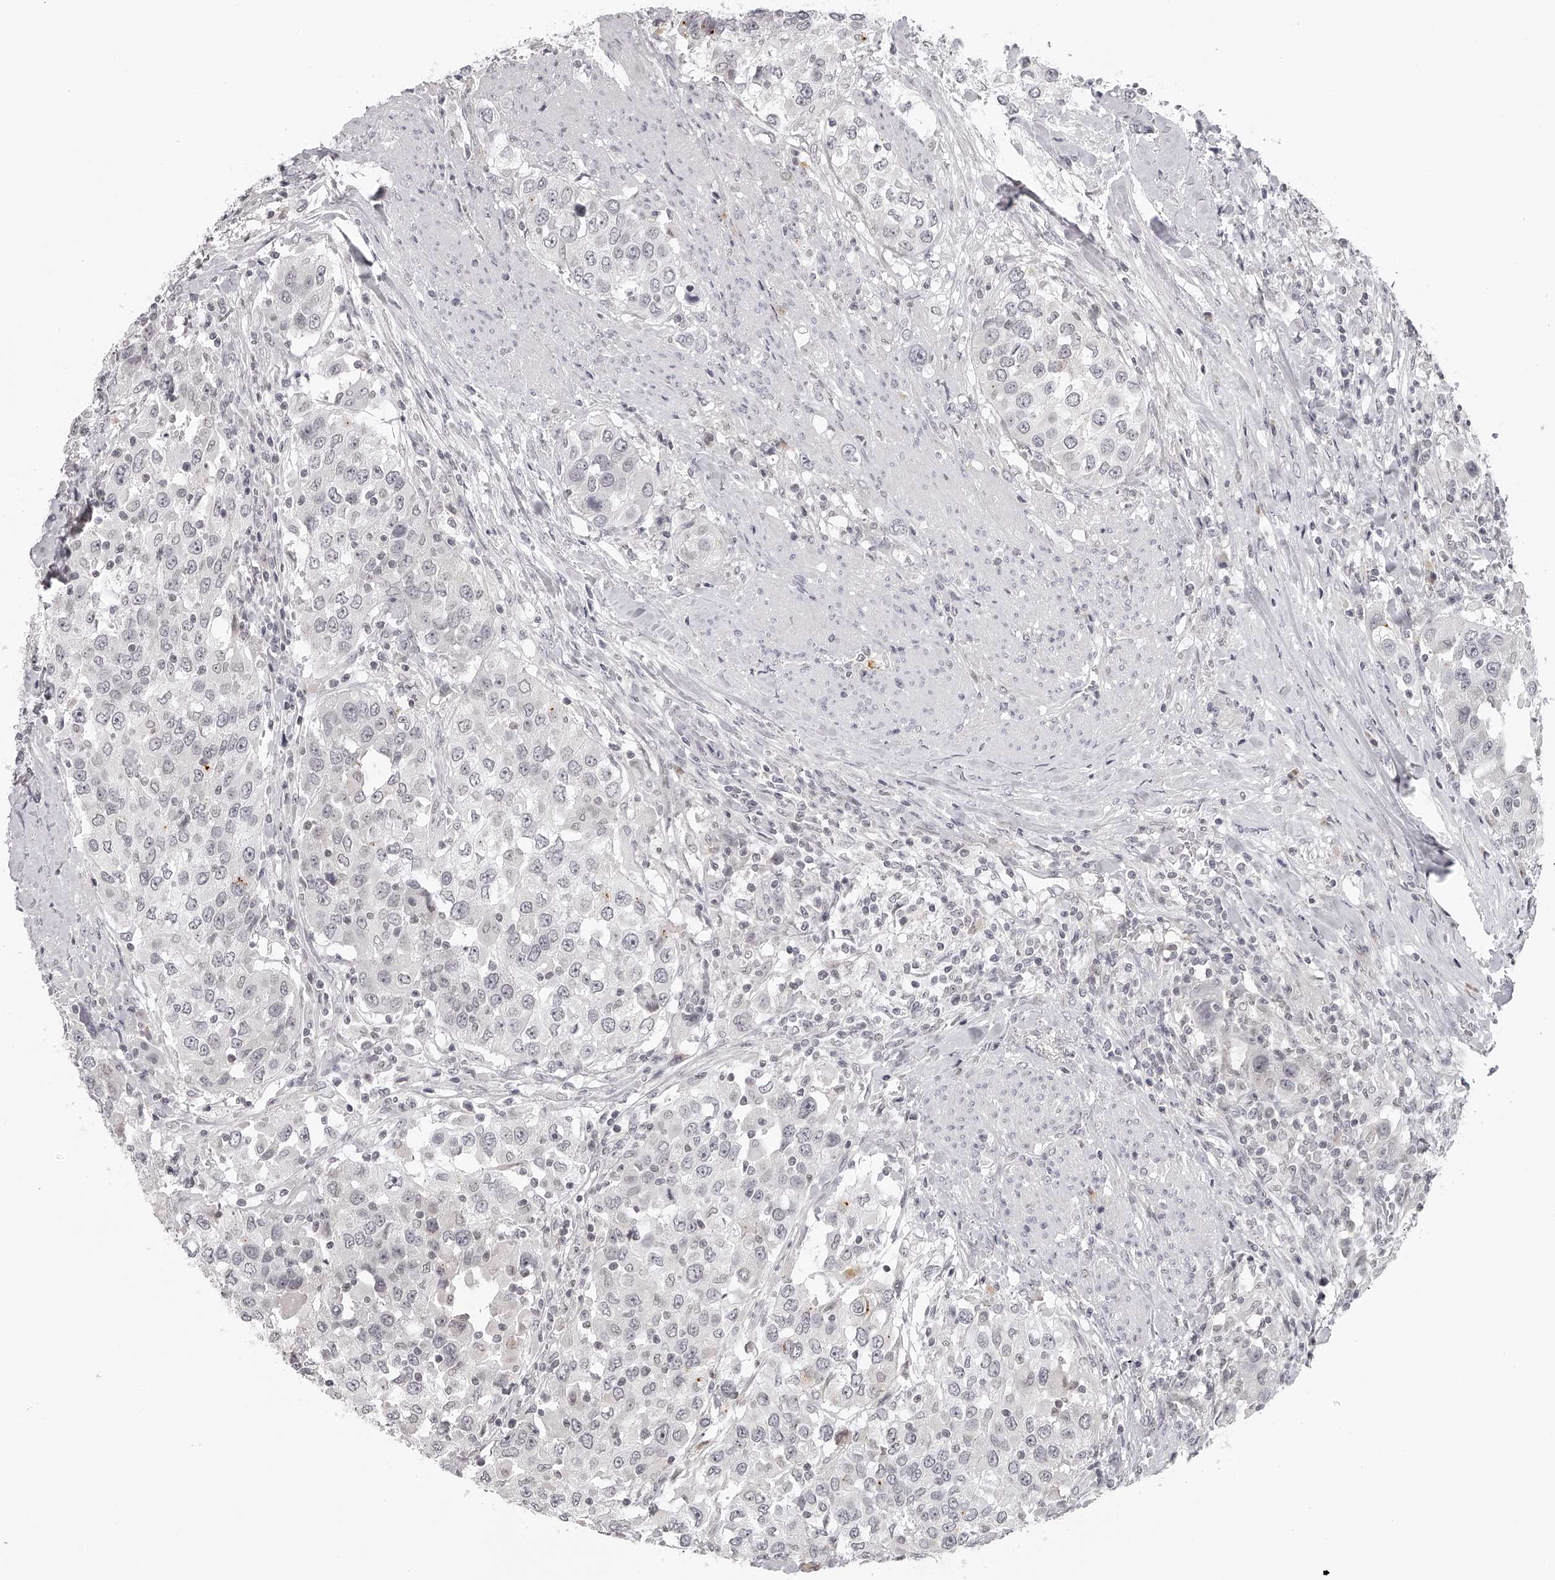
{"staining": {"intensity": "negative", "quantity": "none", "location": "none"}, "tissue": "urothelial cancer", "cell_type": "Tumor cells", "image_type": "cancer", "snomed": [{"axis": "morphology", "description": "Urothelial carcinoma, High grade"}, {"axis": "topography", "description": "Urinary bladder"}], "caption": "This is an immunohistochemistry histopathology image of urothelial carcinoma (high-grade). There is no positivity in tumor cells.", "gene": "RNF220", "patient": {"sex": "female", "age": 80}}